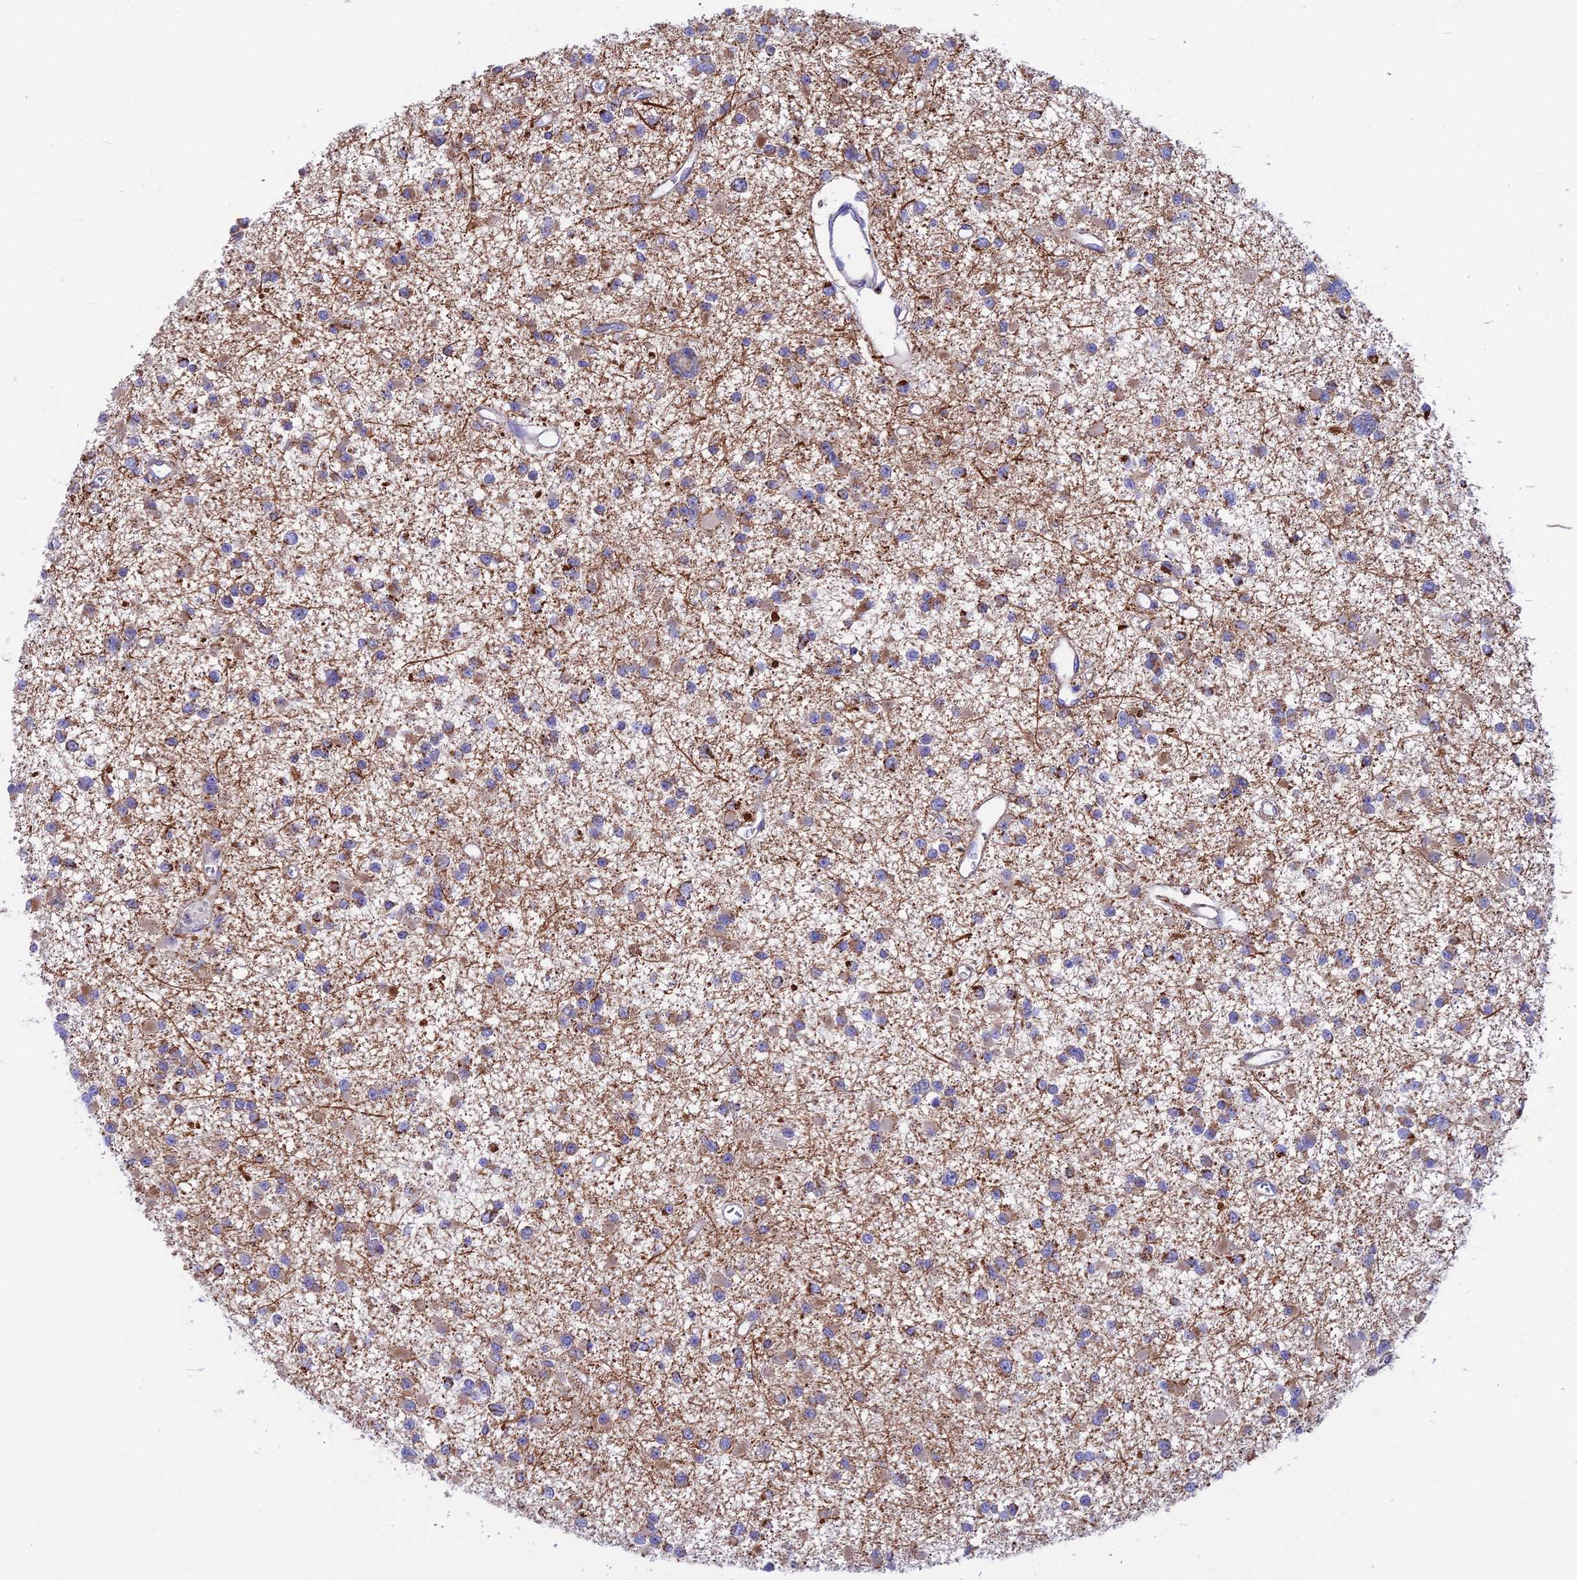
{"staining": {"intensity": "weak", "quantity": "<25%", "location": "cytoplasmic/membranous"}, "tissue": "glioma", "cell_type": "Tumor cells", "image_type": "cancer", "snomed": [{"axis": "morphology", "description": "Glioma, malignant, Low grade"}, {"axis": "topography", "description": "Brain"}], "caption": "Tumor cells show no significant expression in low-grade glioma (malignant).", "gene": "CS", "patient": {"sex": "female", "age": 22}}